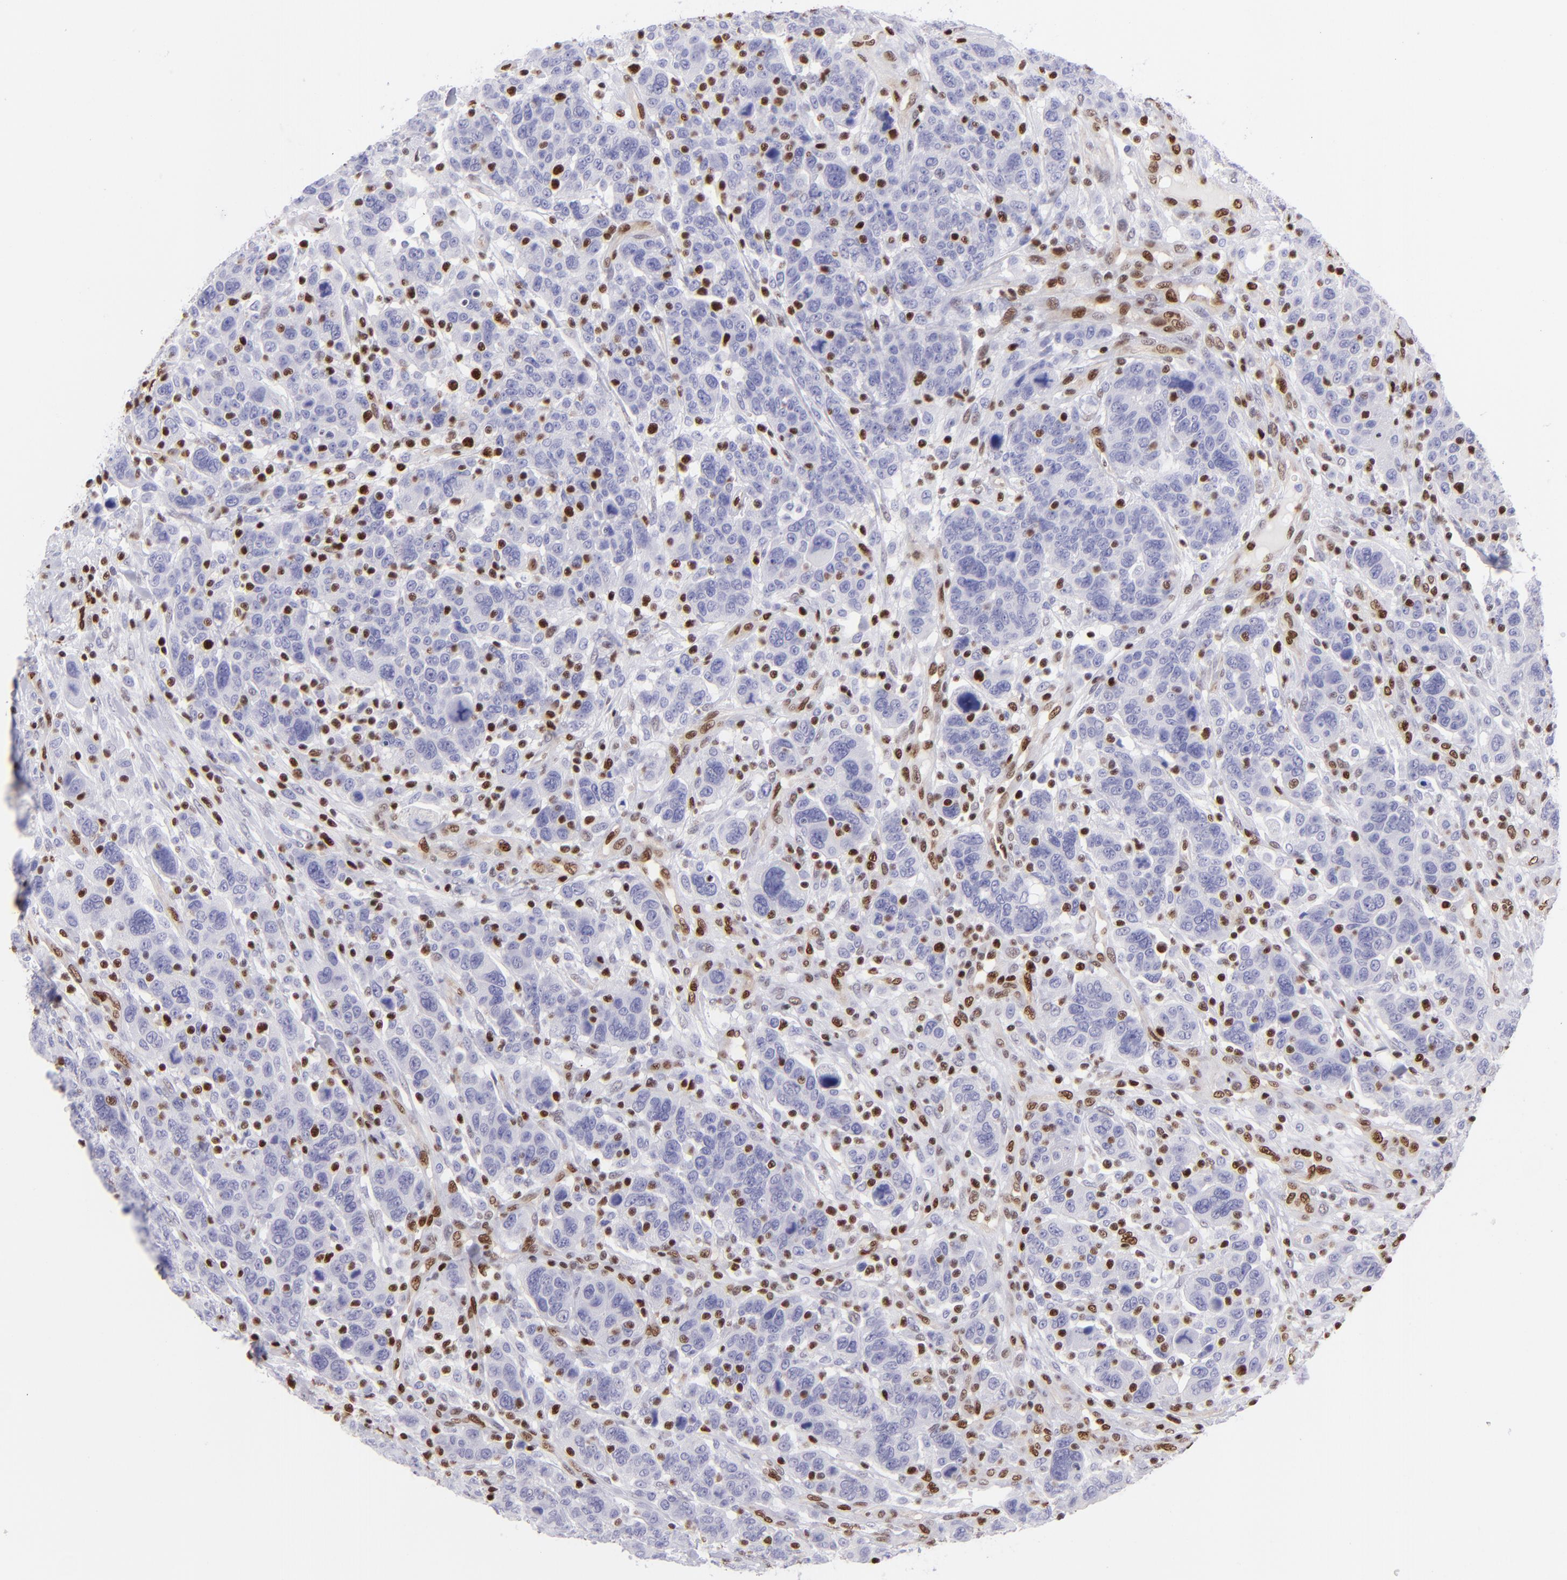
{"staining": {"intensity": "negative", "quantity": "none", "location": "none"}, "tissue": "breast cancer", "cell_type": "Tumor cells", "image_type": "cancer", "snomed": [{"axis": "morphology", "description": "Duct carcinoma"}, {"axis": "topography", "description": "Breast"}], "caption": "Photomicrograph shows no protein expression in tumor cells of breast cancer (invasive ductal carcinoma) tissue.", "gene": "ETS1", "patient": {"sex": "female", "age": 37}}